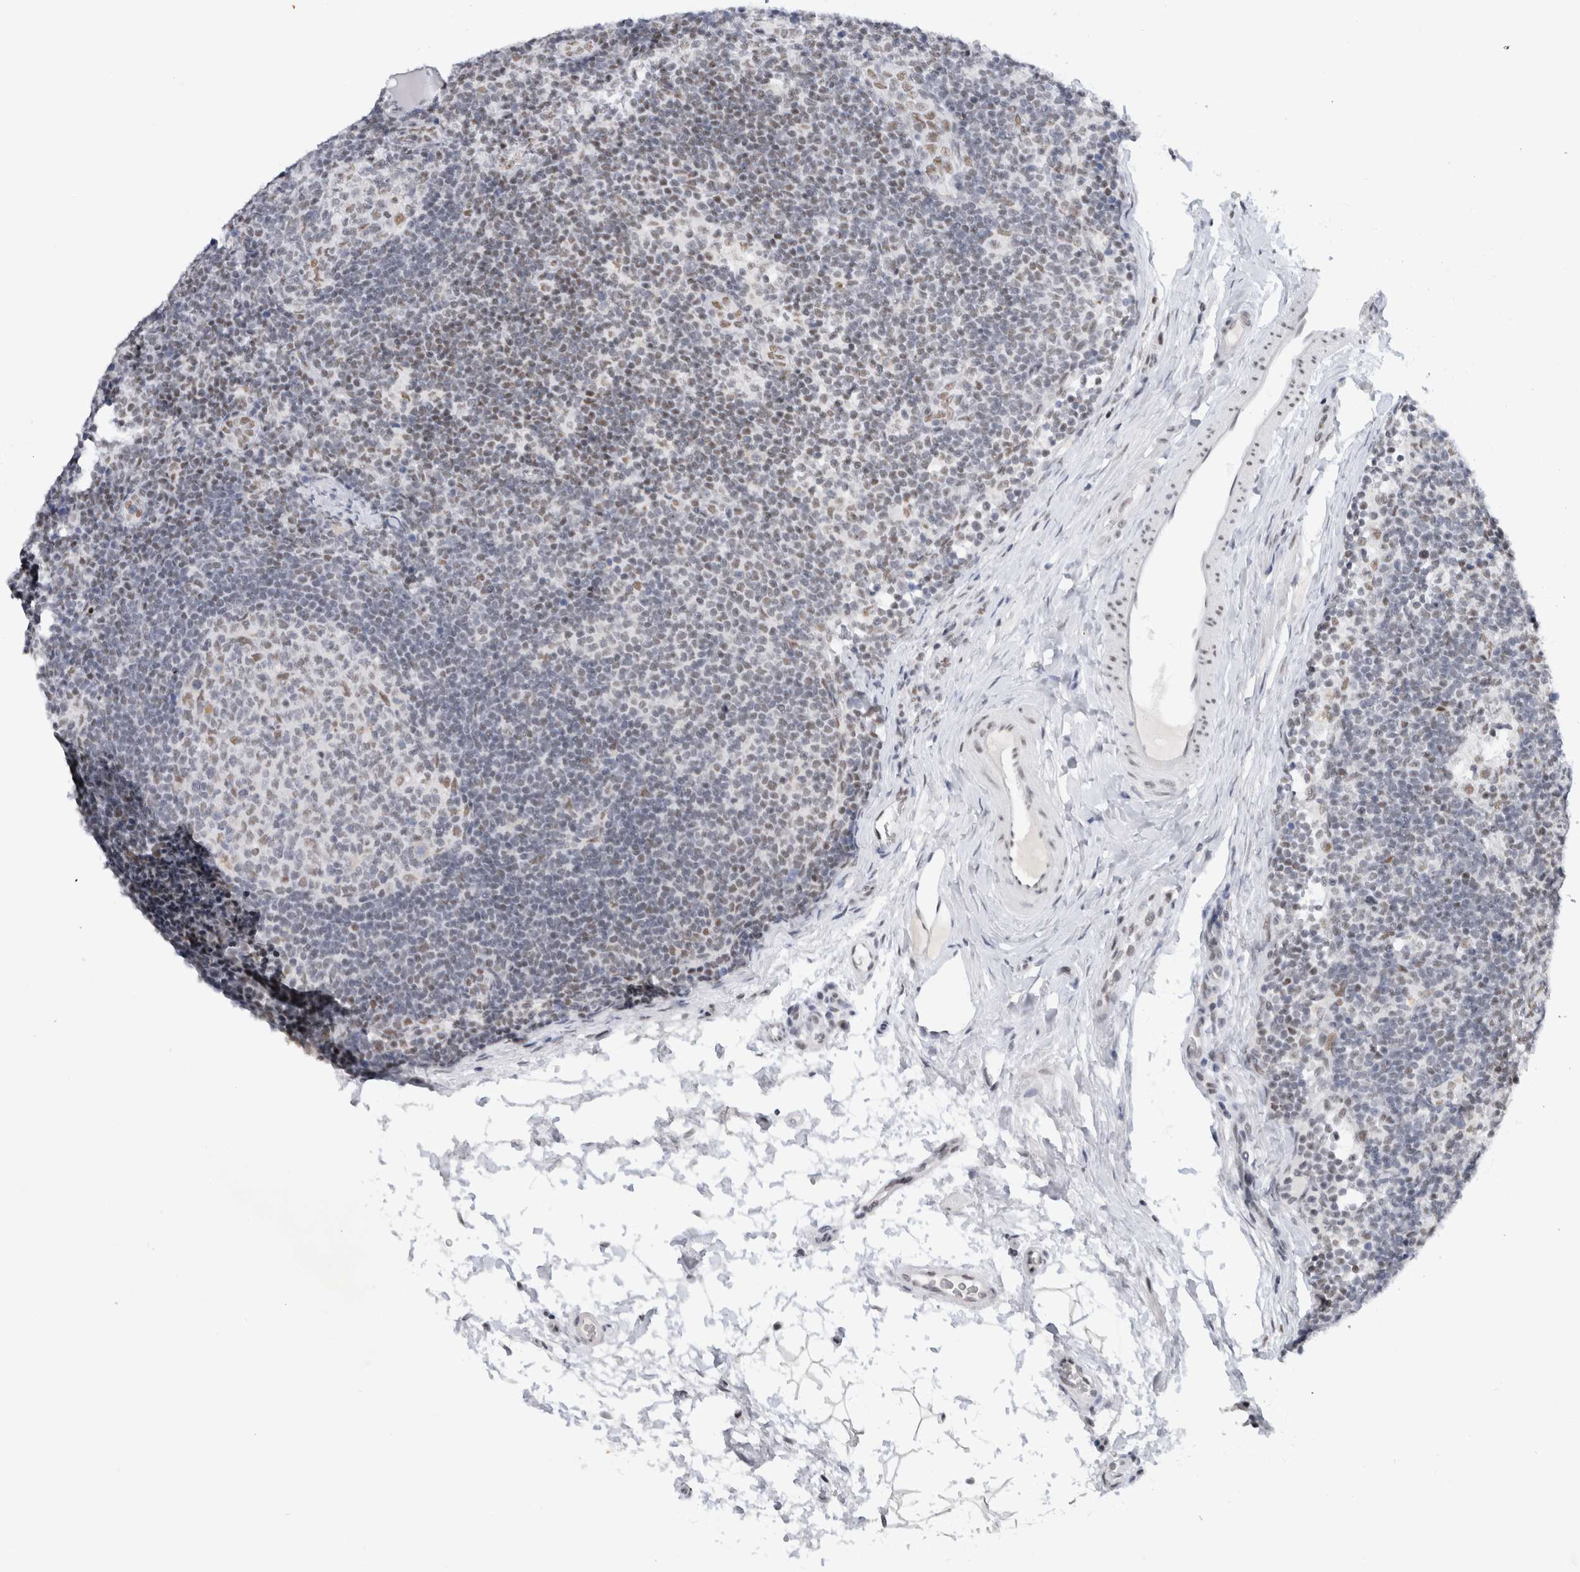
{"staining": {"intensity": "moderate", "quantity": "25%-75%", "location": "nuclear"}, "tissue": "lymph node", "cell_type": "Germinal center cells", "image_type": "normal", "snomed": [{"axis": "morphology", "description": "Normal tissue, NOS"}, {"axis": "topography", "description": "Lymph node"}], "caption": "Moderate nuclear protein staining is appreciated in approximately 25%-75% of germinal center cells in lymph node. Using DAB (3,3'-diaminobenzidine) (brown) and hematoxylin (blue) stains, captured at high magnification using brightfield microscopy.", "gene": "COPS7A", "patient": {"sex": "female", "age": 22}}